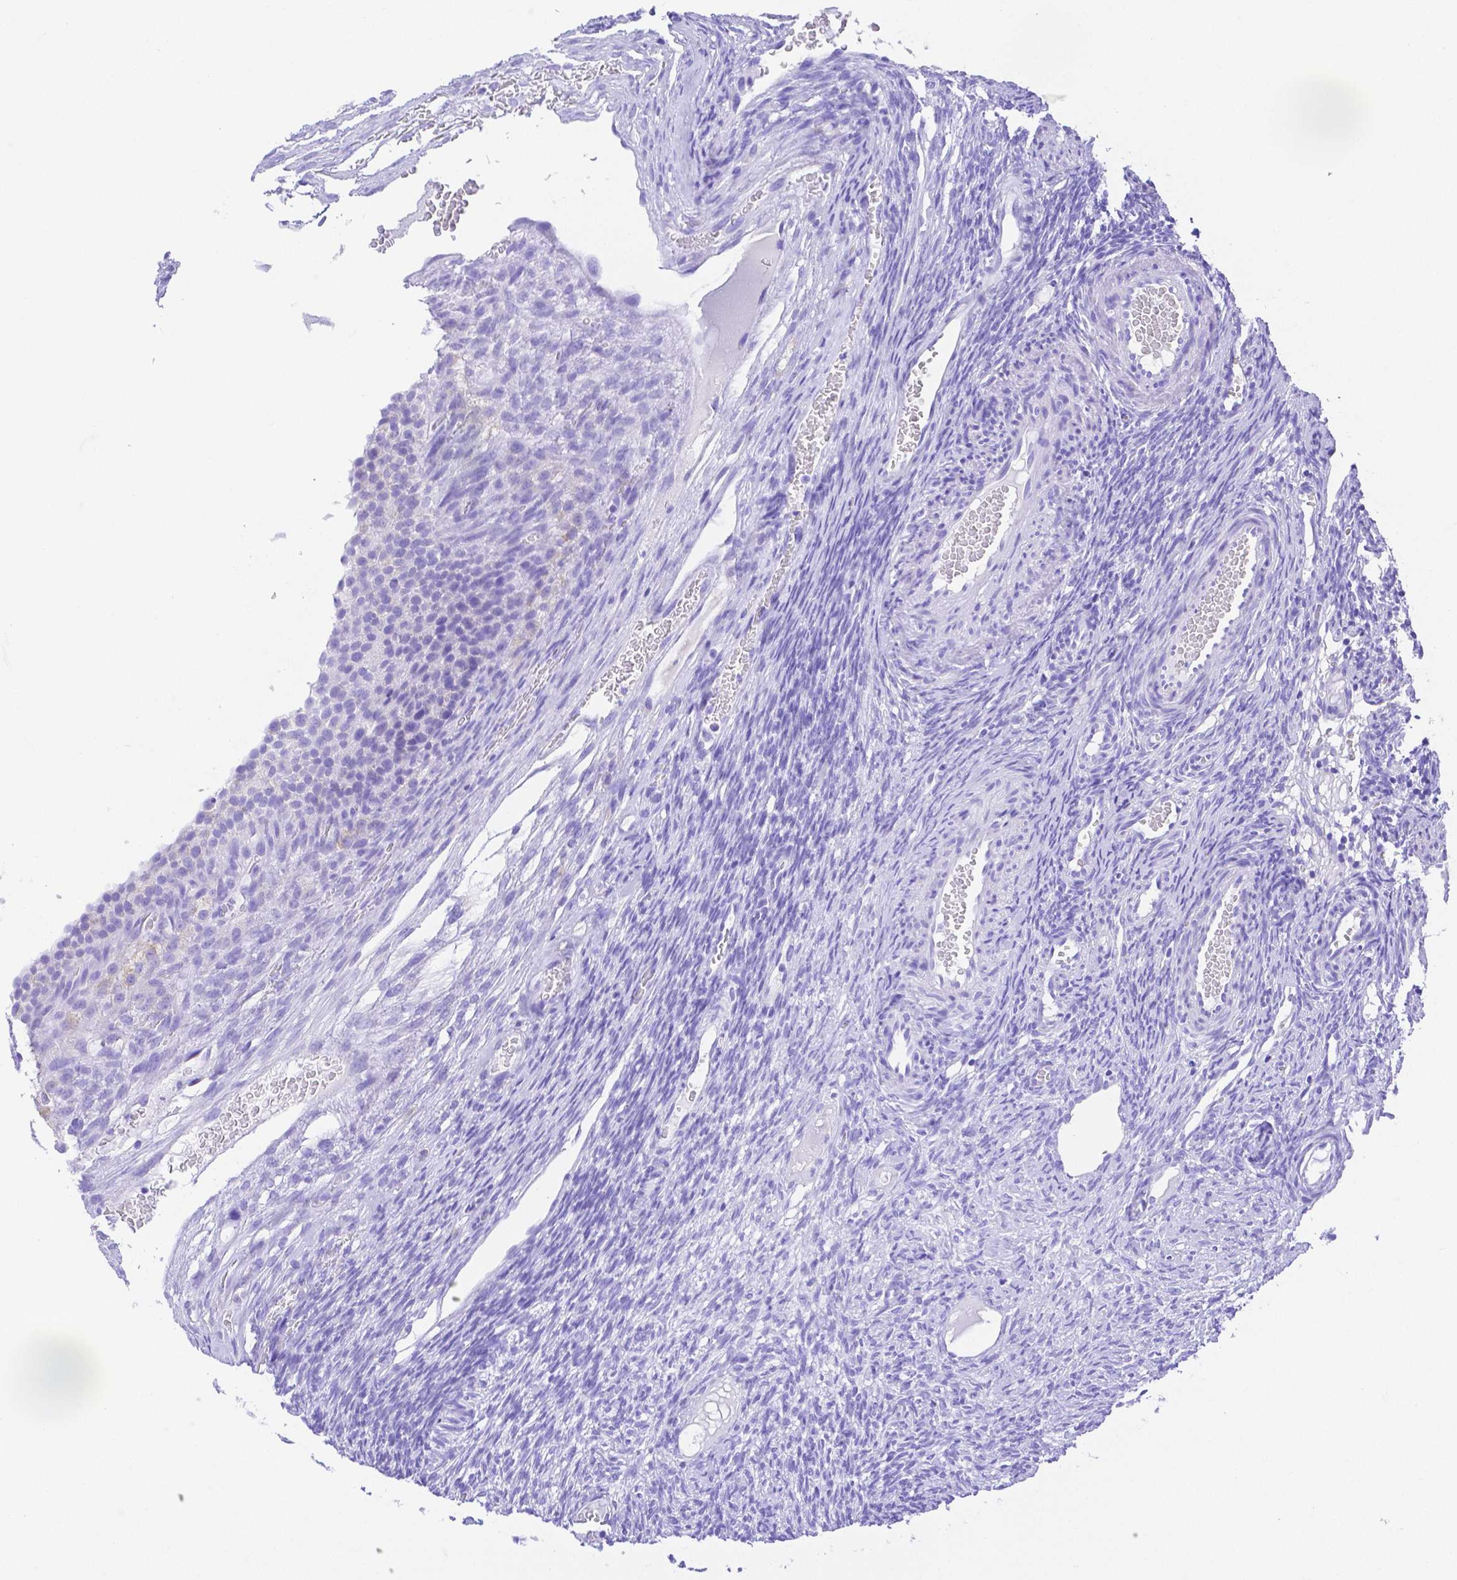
{"staining": {"intensity": "negative", "quantity": "none", "location": "none"}, "tissue": "ovary", "cell_type": "Follicle cells", "image_type": "normal", "snomed": [{"axis": "morphology", "description": "Normal tissue, NOS"}, {"axis": "topography", "description": "Ovary"}], "caption": "This is a histopathology image of immunohistochemistry (IHC) staining of normal ovary, which shows no staining in follicle cells. Nuclei are stained in blue.", "gene": "SMR3A", "patient": {"sex": "female", "age": 34}}